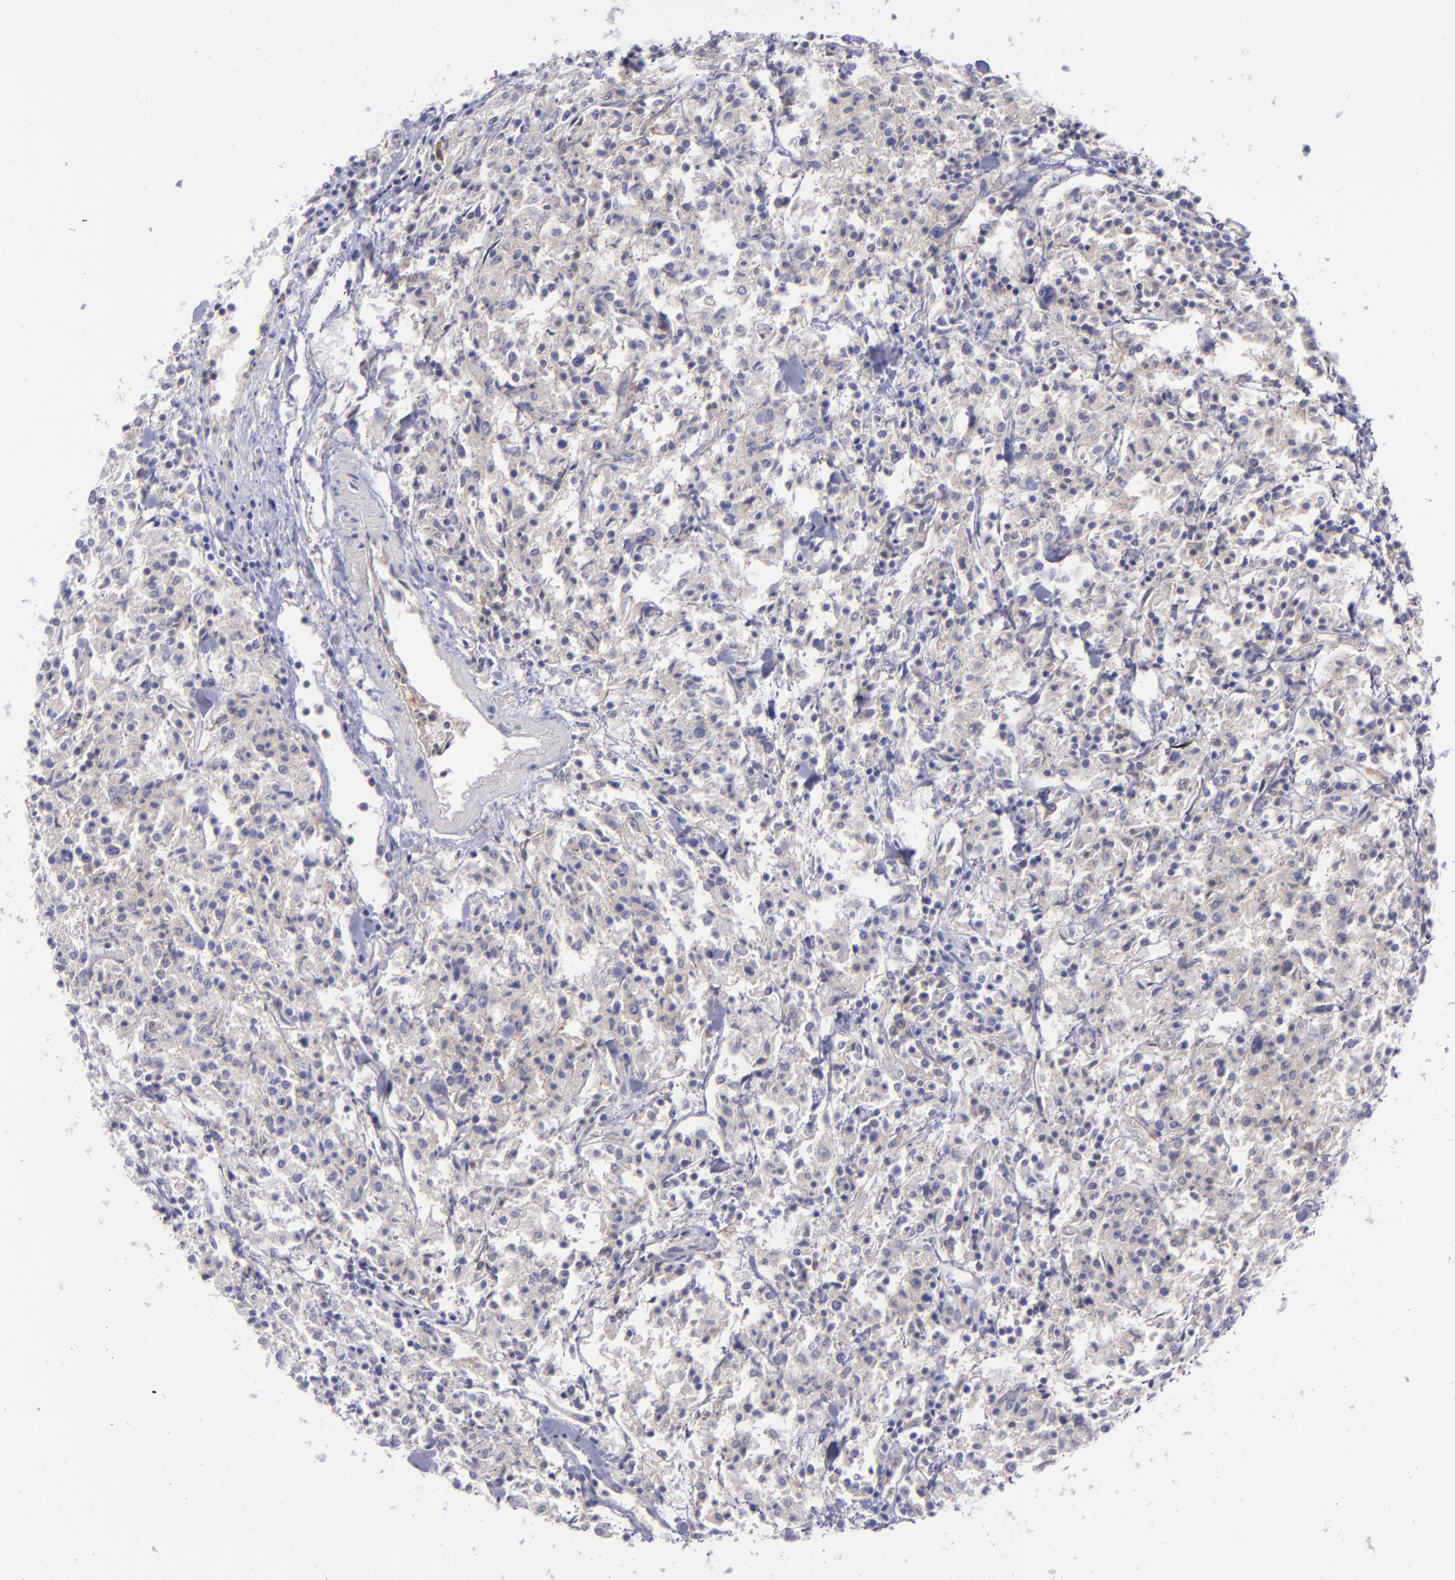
{"staining": {"intensity": "negative", "quantity": "none", "location": "none"}, "tissue": "lymphoma", "cell_type": "Tumor cells", "image_type": "cancer", "snomed": [{"axis": "morphology", "description": "Malignant lymphoma, non-Hodgkin's type, Low grade"}, {"axis": "topography", "description": "Small intestine"}], "caption": "A photomicrograph of lymphoma stained for a protein shows no brown staining in tumor cells. Brightfield microscopy of immunohistochemistry stained with DAB (3,3'-diaminobenzidine) (brown) and hematoxylin (blue), captured at high magnification.", "gene": "BSG", "patient": {"sex": "female", "age": 59}}